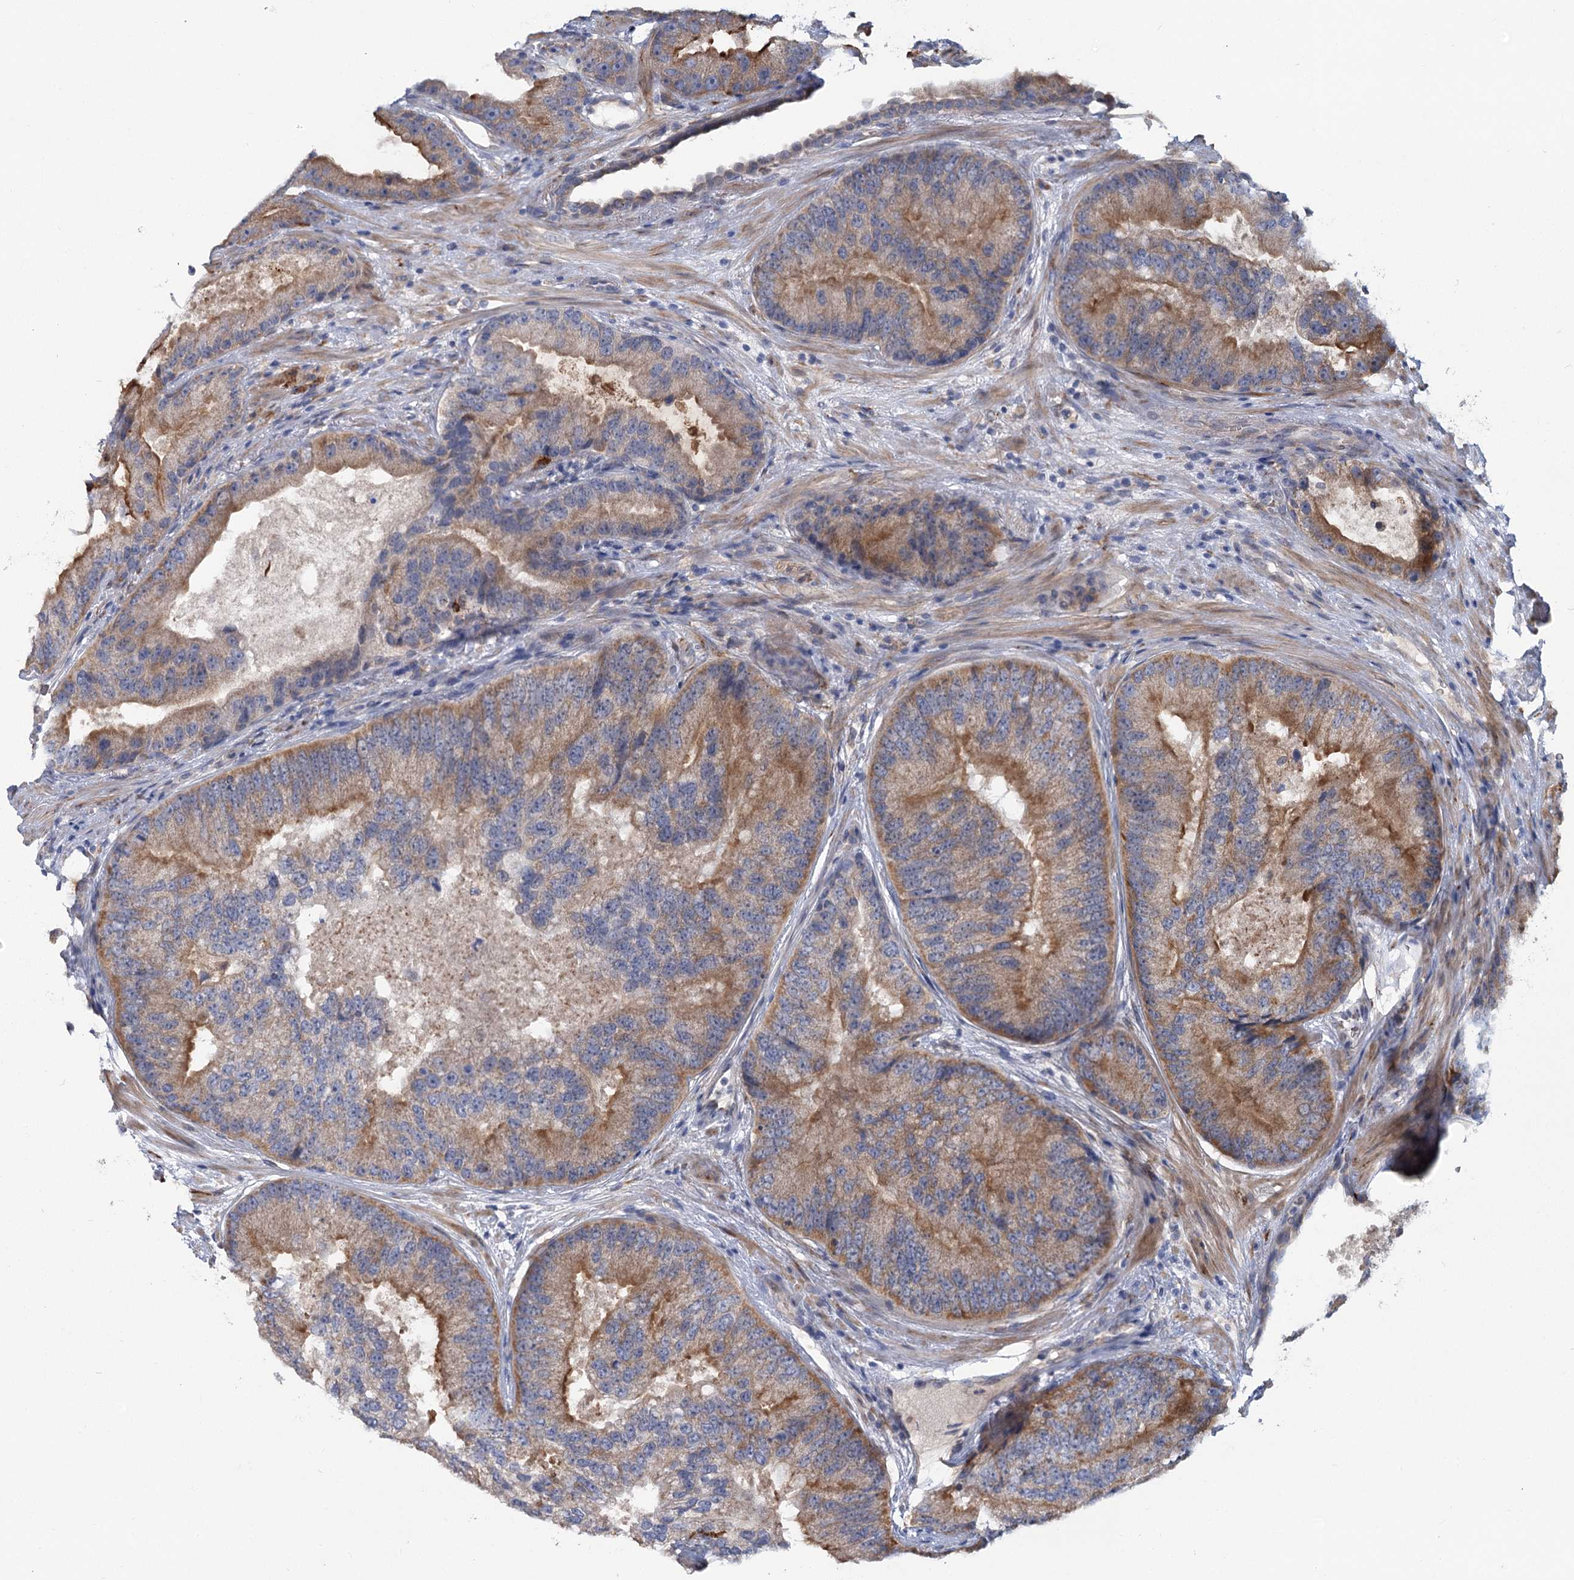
{"staining": {"intensity": "moderate", "quantity": ">75%", "location": "cytoplasmic/membranous"}, "tissue": "prostate cancer", "cell_type": "Tumor cells", "image_type": "cancer", "snomed": [{"axis": "morphology", "description": "Adenocarcinoma, High grade"}, {"axis": "topography", "description": "Prostate"}], "caption": "Immunohistochemistry (IHC) photomicrograph of neoplastic tissue: prostate adenocarcinoma (high-grade) stained using immunohistochemistry (IHC) shows medium levels of moderate protein expression localized specifically in the cytoplasmic/membranous of tumor cells, appearing as a cytoplasmic/membranous brown color.", "gene": "CIB4", "patient": {"sex": "male", "age": 70}}